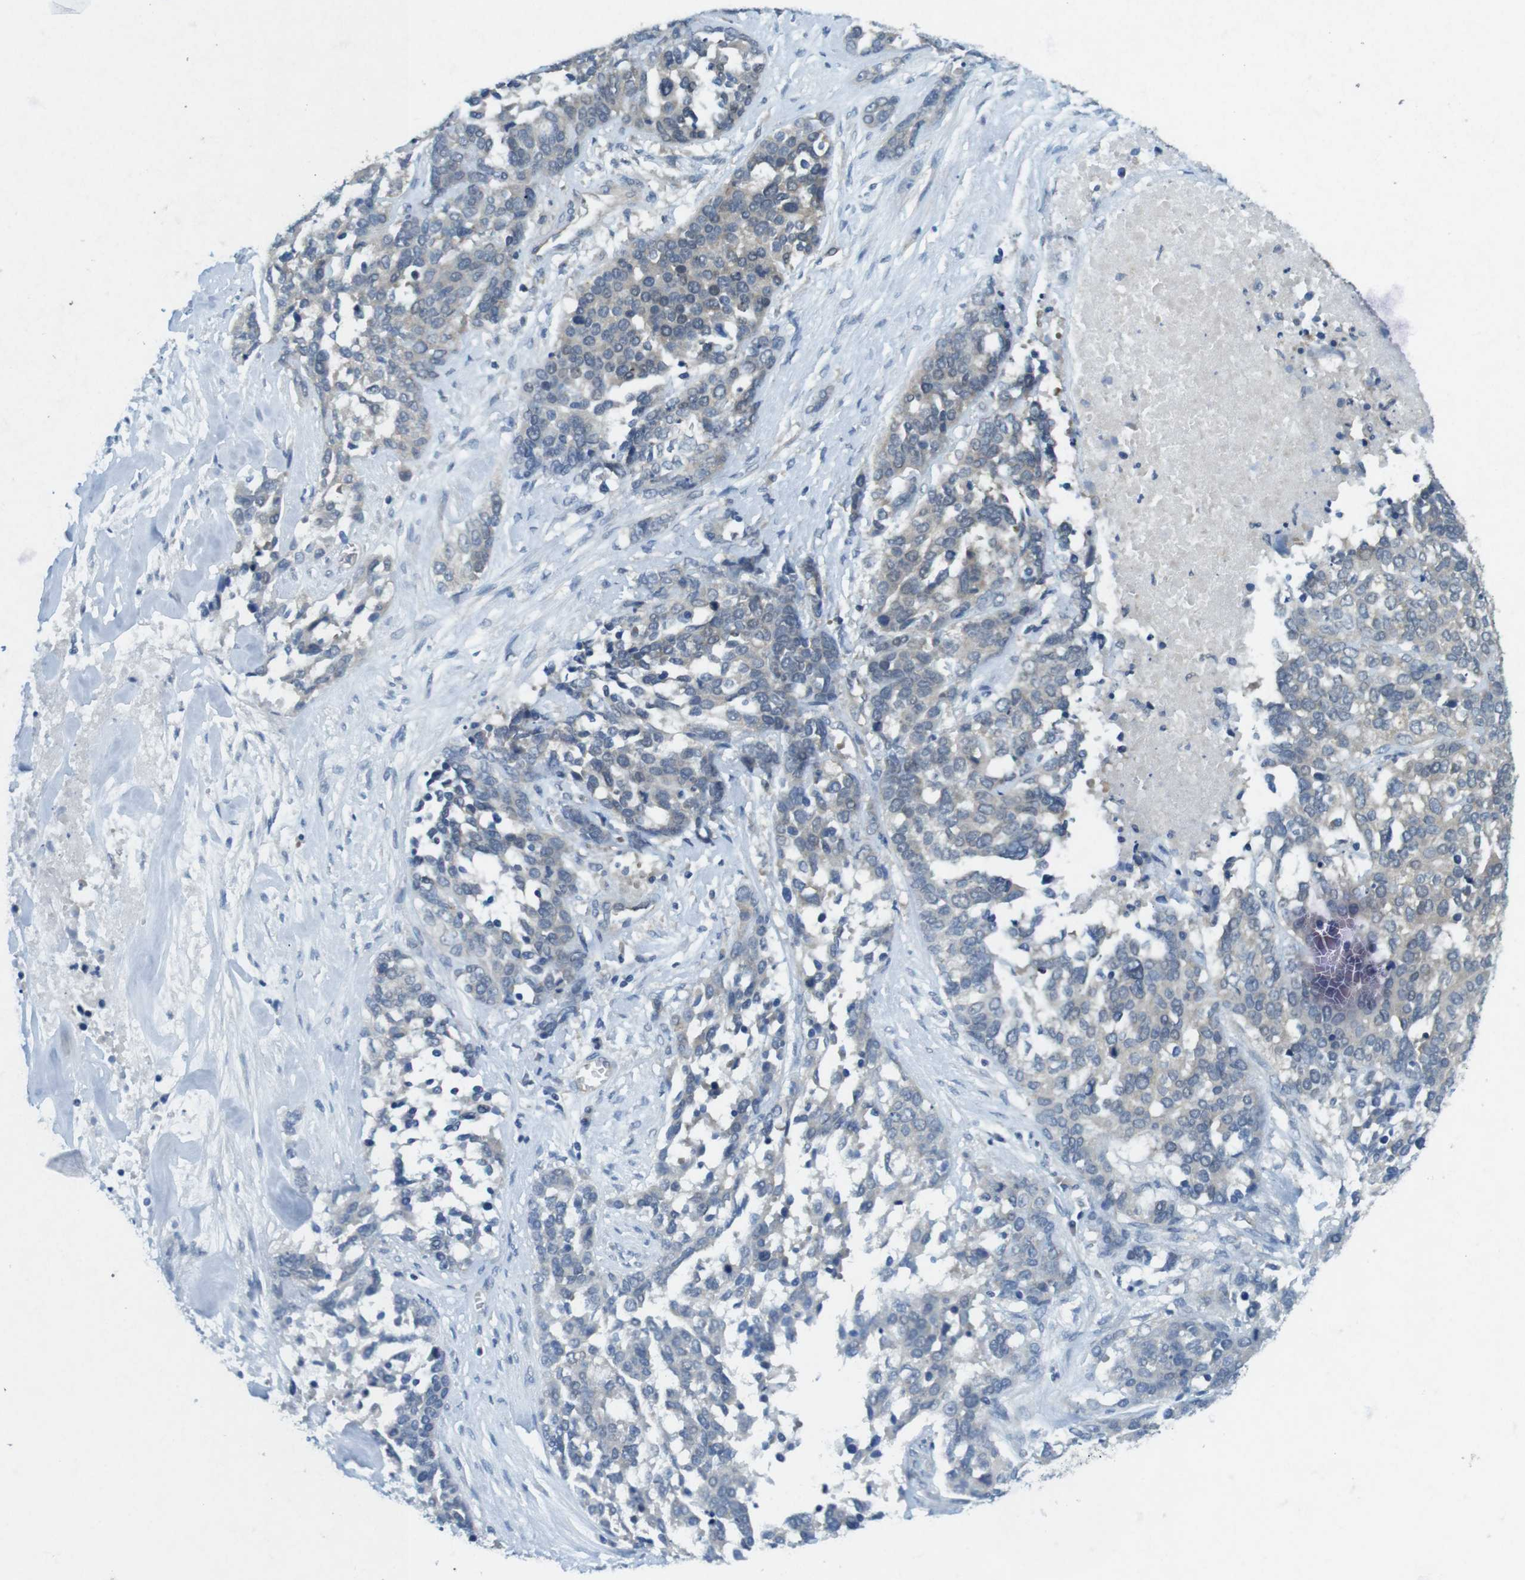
{"staining": {"intensity": "negative", "quantity": "none", "location": "none"}, "tissue": "ovarian cancer", "cell_type": "Tumor cells", "image_type": "cancer", "snomed": [{"axis": "morphology", "description": "Cystadenocarcinoma, serous, NOS"}, {"axis": "topography", "description": "Ovary"}], "caption": "High magnification brightfield microscopy of ovarian cancer (serous cystadenocarcinoma) stained with DAB (brown) and counterstained with hematoxylin (blue): tumor cells show no significant expression.", "gene": "SUGT1", "patient": {"sex": "female", "age": 44}}